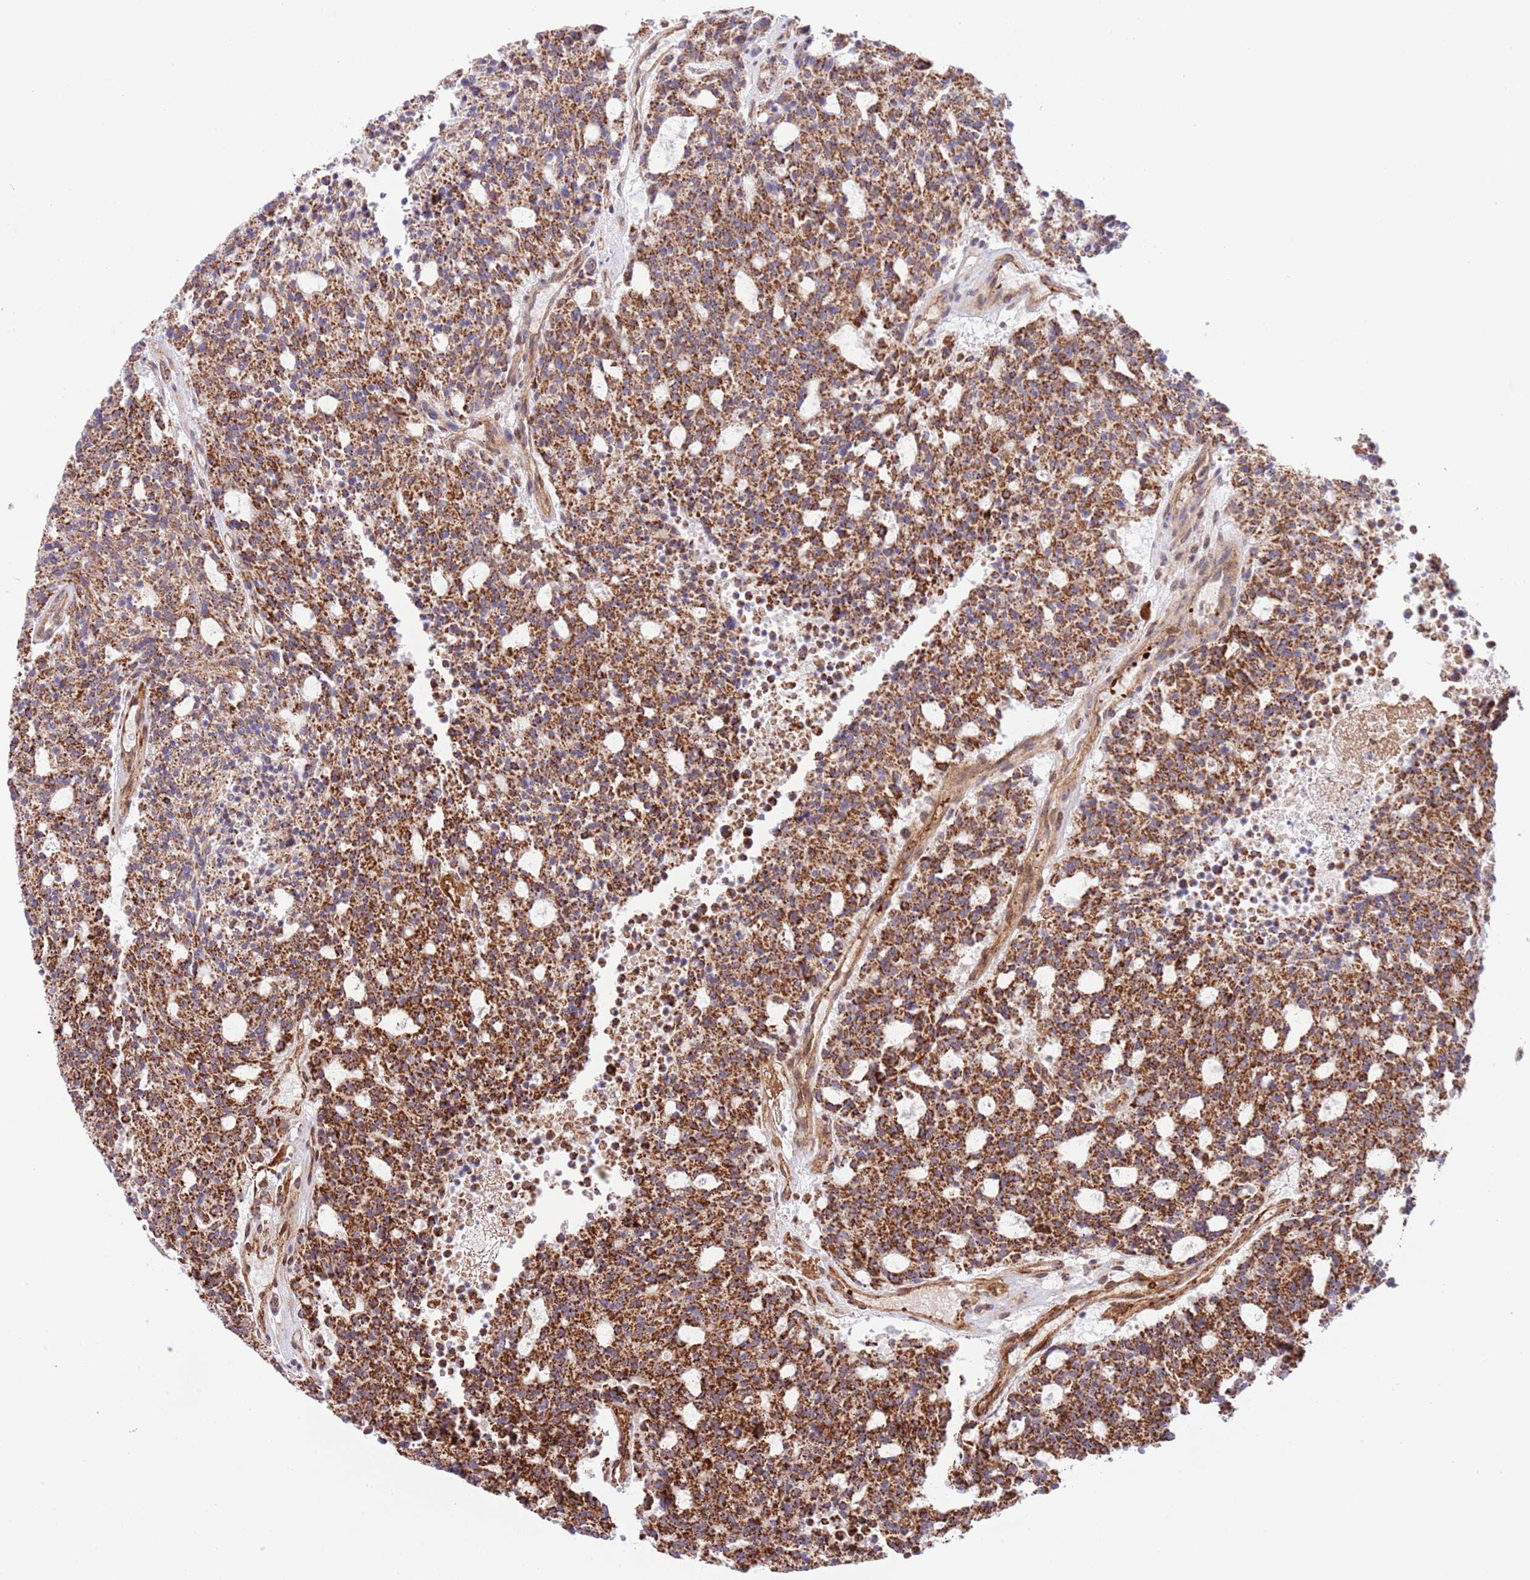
{"staining": {"intensity": "strong", "quantity": ">75%", "location": "cytoplasmic/membranous"}, "tissue": "carcinoid", "cell_type": "Tumor cells", "image_type": "cancer", "snomed": [{"axis": "morphology", "description": "Carcinoid, malignant, NOS"}, {"axis": "topography", "description": "Pancreas"}], "caption": "Tumor cells show high levels of strong cytoplasmic/membranous positivity in about >75% of cells in carcinoid (malignant).", "gene": "NEK3", "patient": {"sex": "female", "age": 54}}